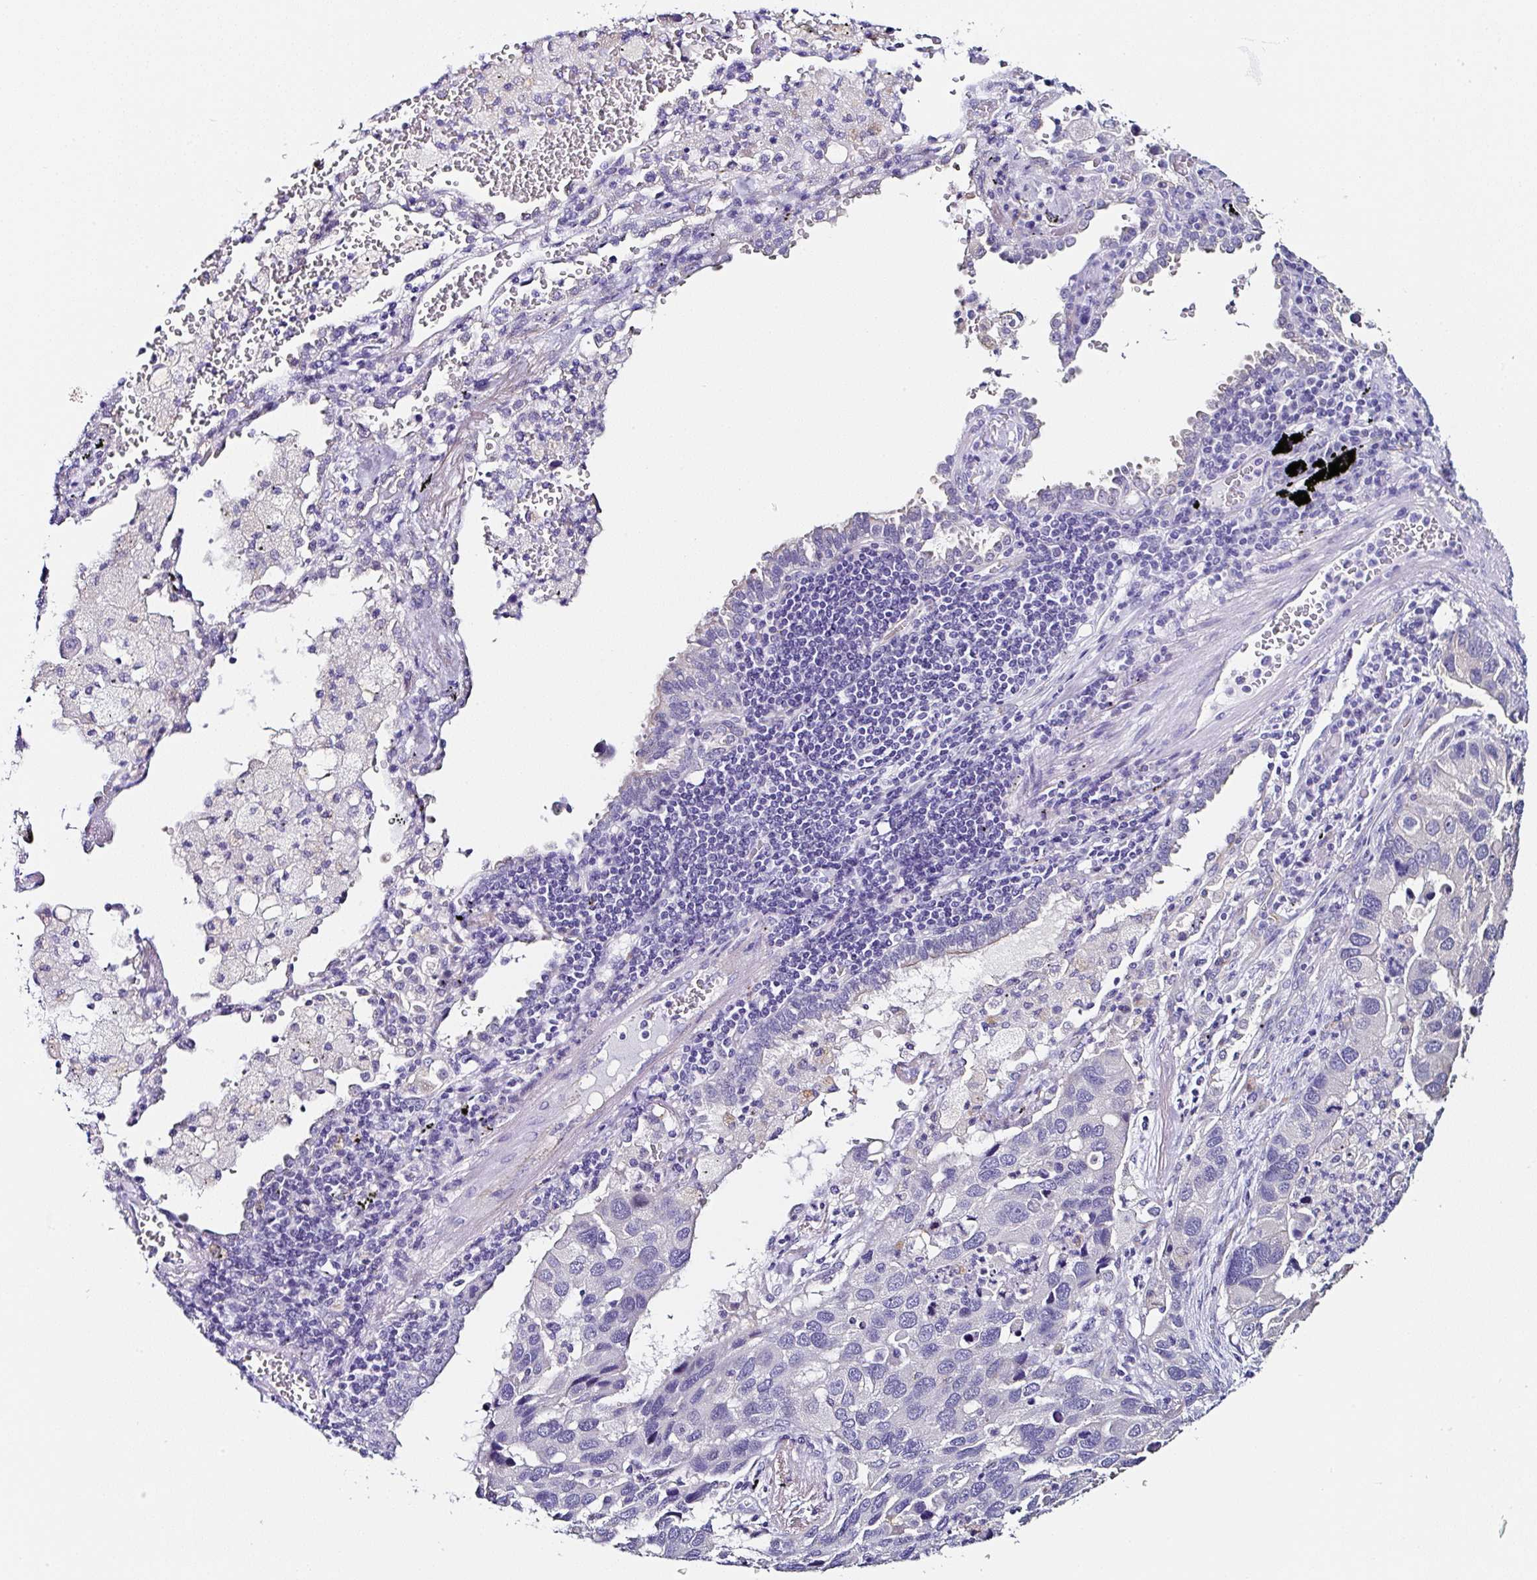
{"staining": {"intensity": "negative", "quantity": "none", "location": "none"}, "tissue": "lung cancer", "cell_type": "Tumor cells", "image_type": "cancer", "snomed": [{"axis": "morphology", "description": "Aneuploidy"}, {"axis": "morphology", "description": "Adenocarcinoma, NOS"}, {"axis": "topography", "description": "Lymph node"}, {"axis": "topography", "description": "Lung"}], "caption": "High power microscopy photomicrograph of an IHC image of lung cancer, revealing no significant expression in tumor cells. (IHC, brightfield microscopy, high magnification).", "gene": "TMPRSS11E", "patient": {"sex": "female", "age": 74}}